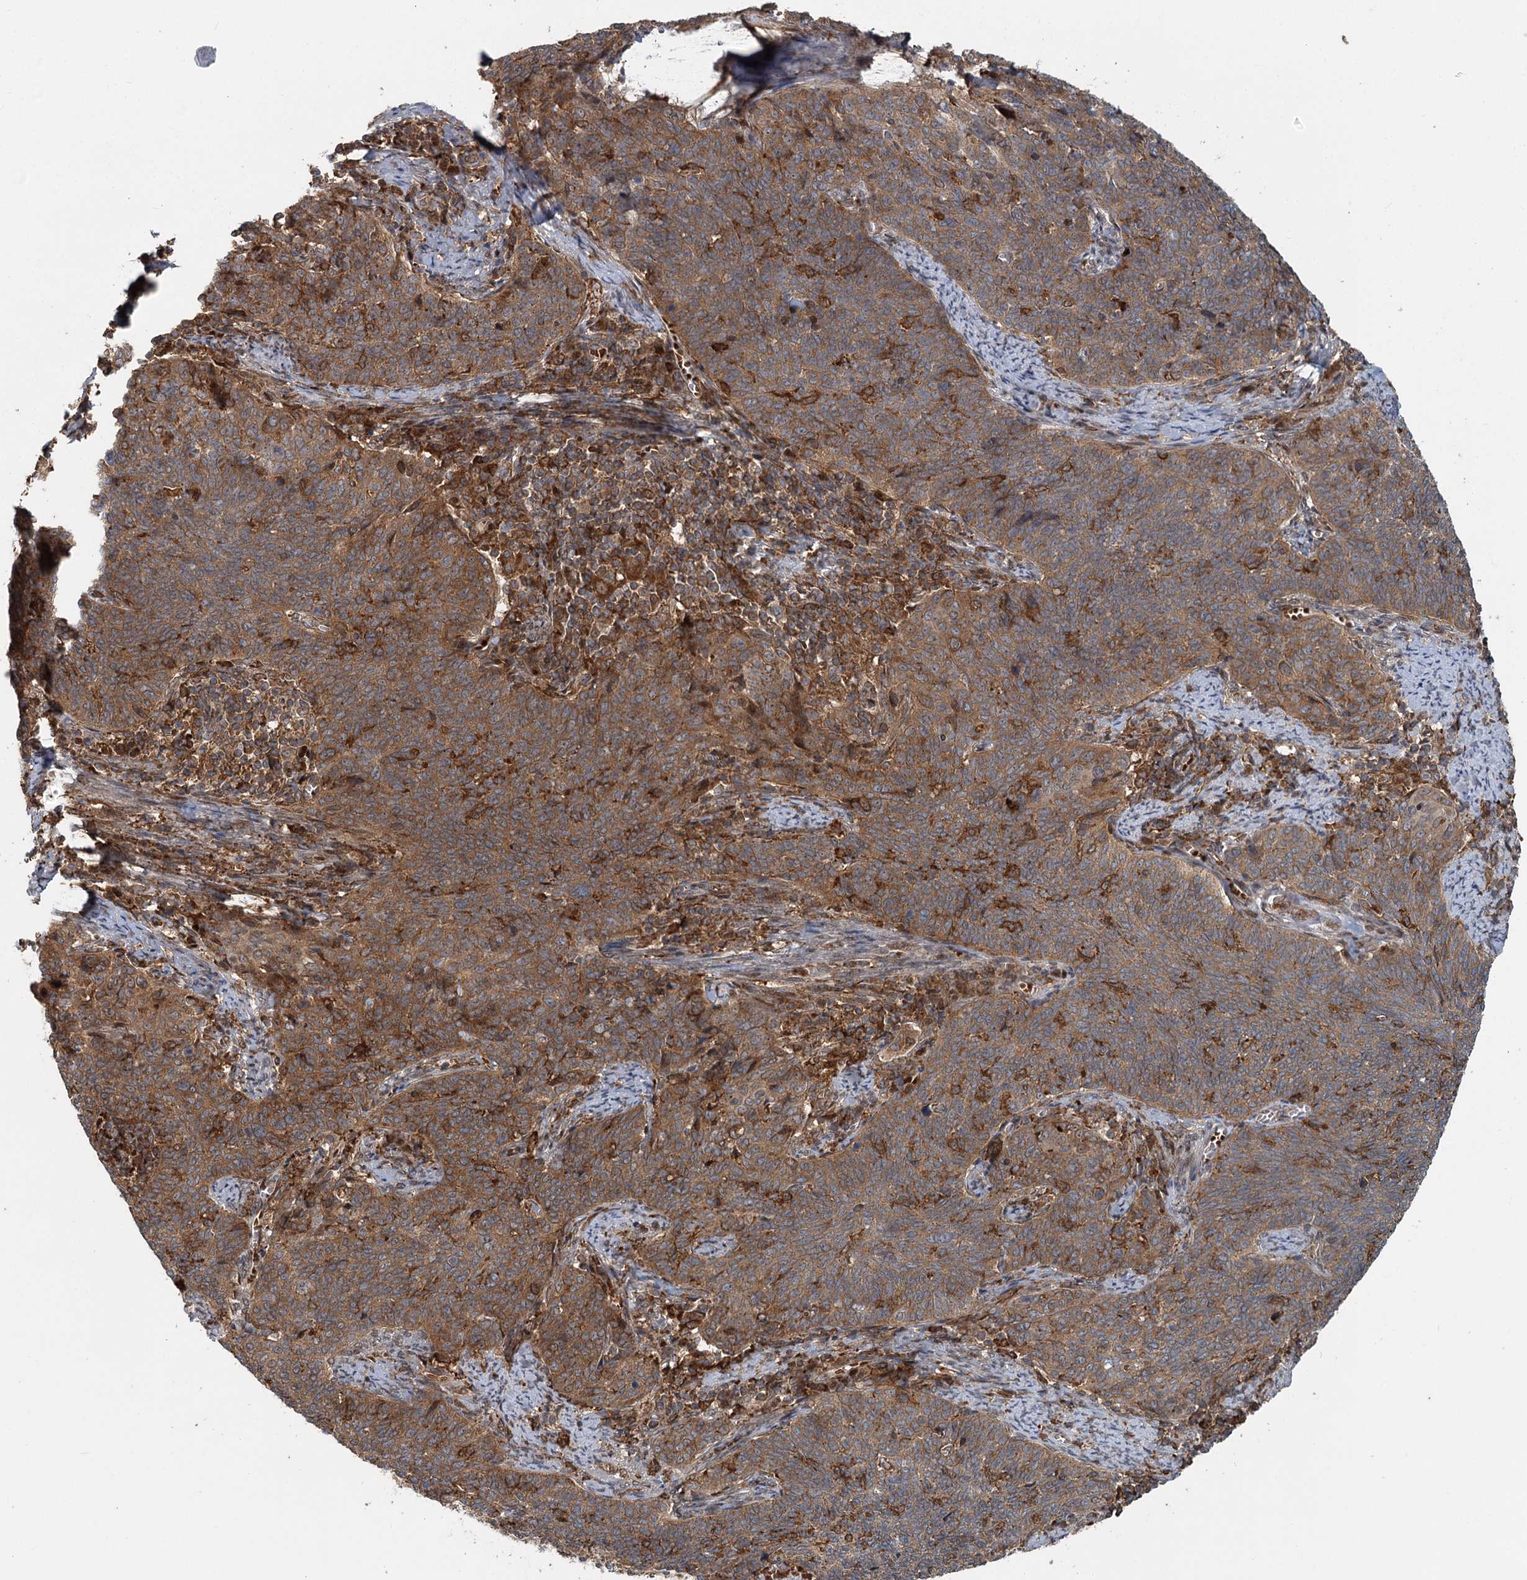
{"staining": {"intensity": "moderate", "quantity": ">75%", "location": "cytoplasmic/membranous"}, "tissue": "cervical cancer", "cell_type": "Tumor cells", "image_type": "cancer", "snomed": [{"axis": "morphology", "description": "Squamous cell carcinoma, NOS"}, {"axis": "topography", "description": "Cervix"}], "caption": "IHC micrograph of neoplastic tissue: human cervical squamous cell carcinoma stained using immunohistochemistry reveals medium levels of moderate protein expression localized specifically in the cytoplasmic/membranous of tumor cells, appearing as a cytoplasmic/membranous brown color.", "gene": "RNF111", "patient": {"sex": "female", "age": 39}}